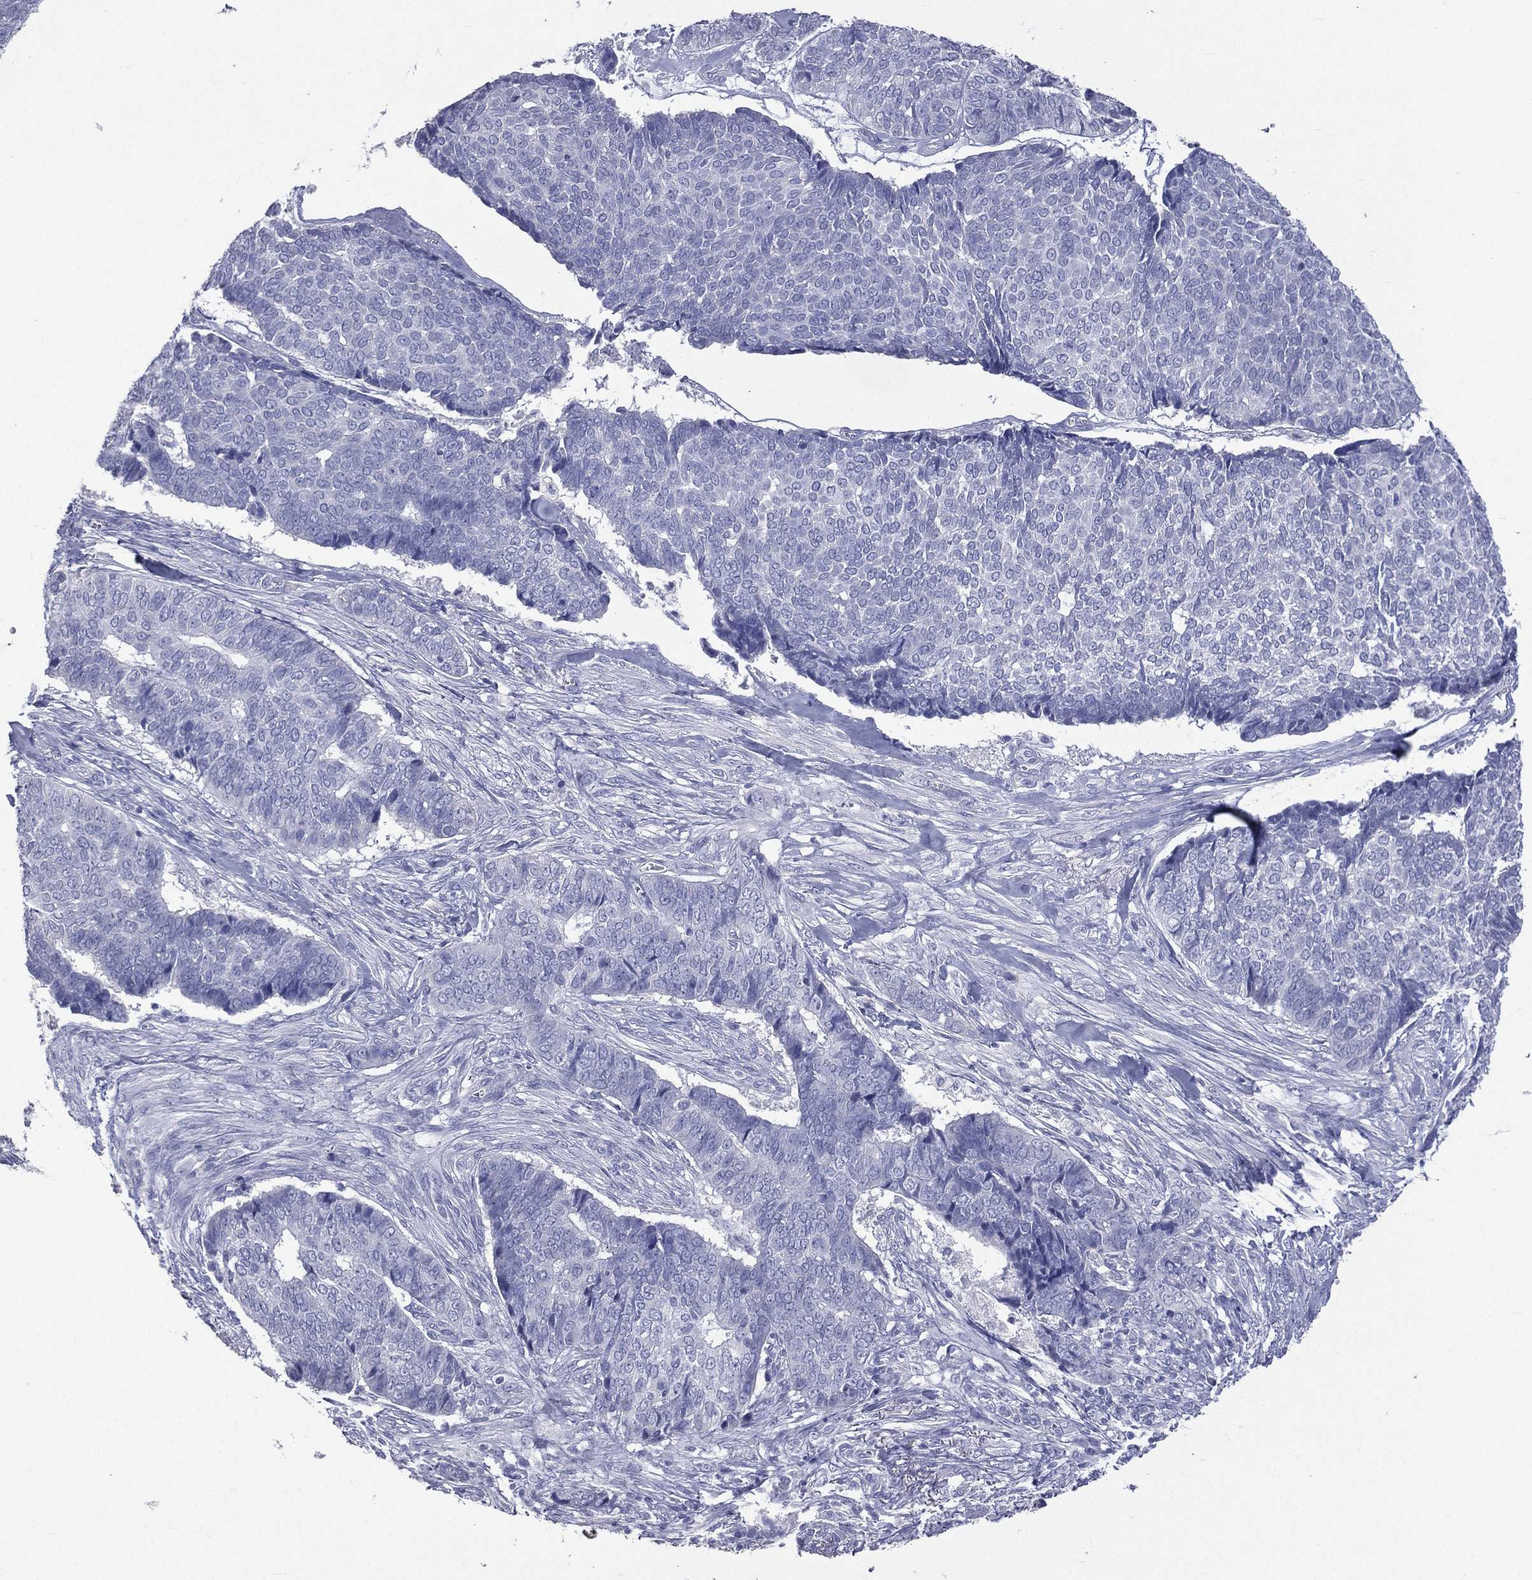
{"staining": {"intensity": "negative", "quantity": "none", "location": "none"}, "tissue": "skin cancer", "cell_type": "Tumor cells", "image_type": "cancer", "snomed": [{"axis": "morphology", "description": "Basal cell carcinoma"}, {"axis": "topography", "description": "Skin"}], "caption": "High power microscopy micrograph of an IHC image of skin basal cell carcinoma, revealing no significant positivity in tumor cells.", "gene": "CES2", "patient": {"sex": "male", "age": 86}}